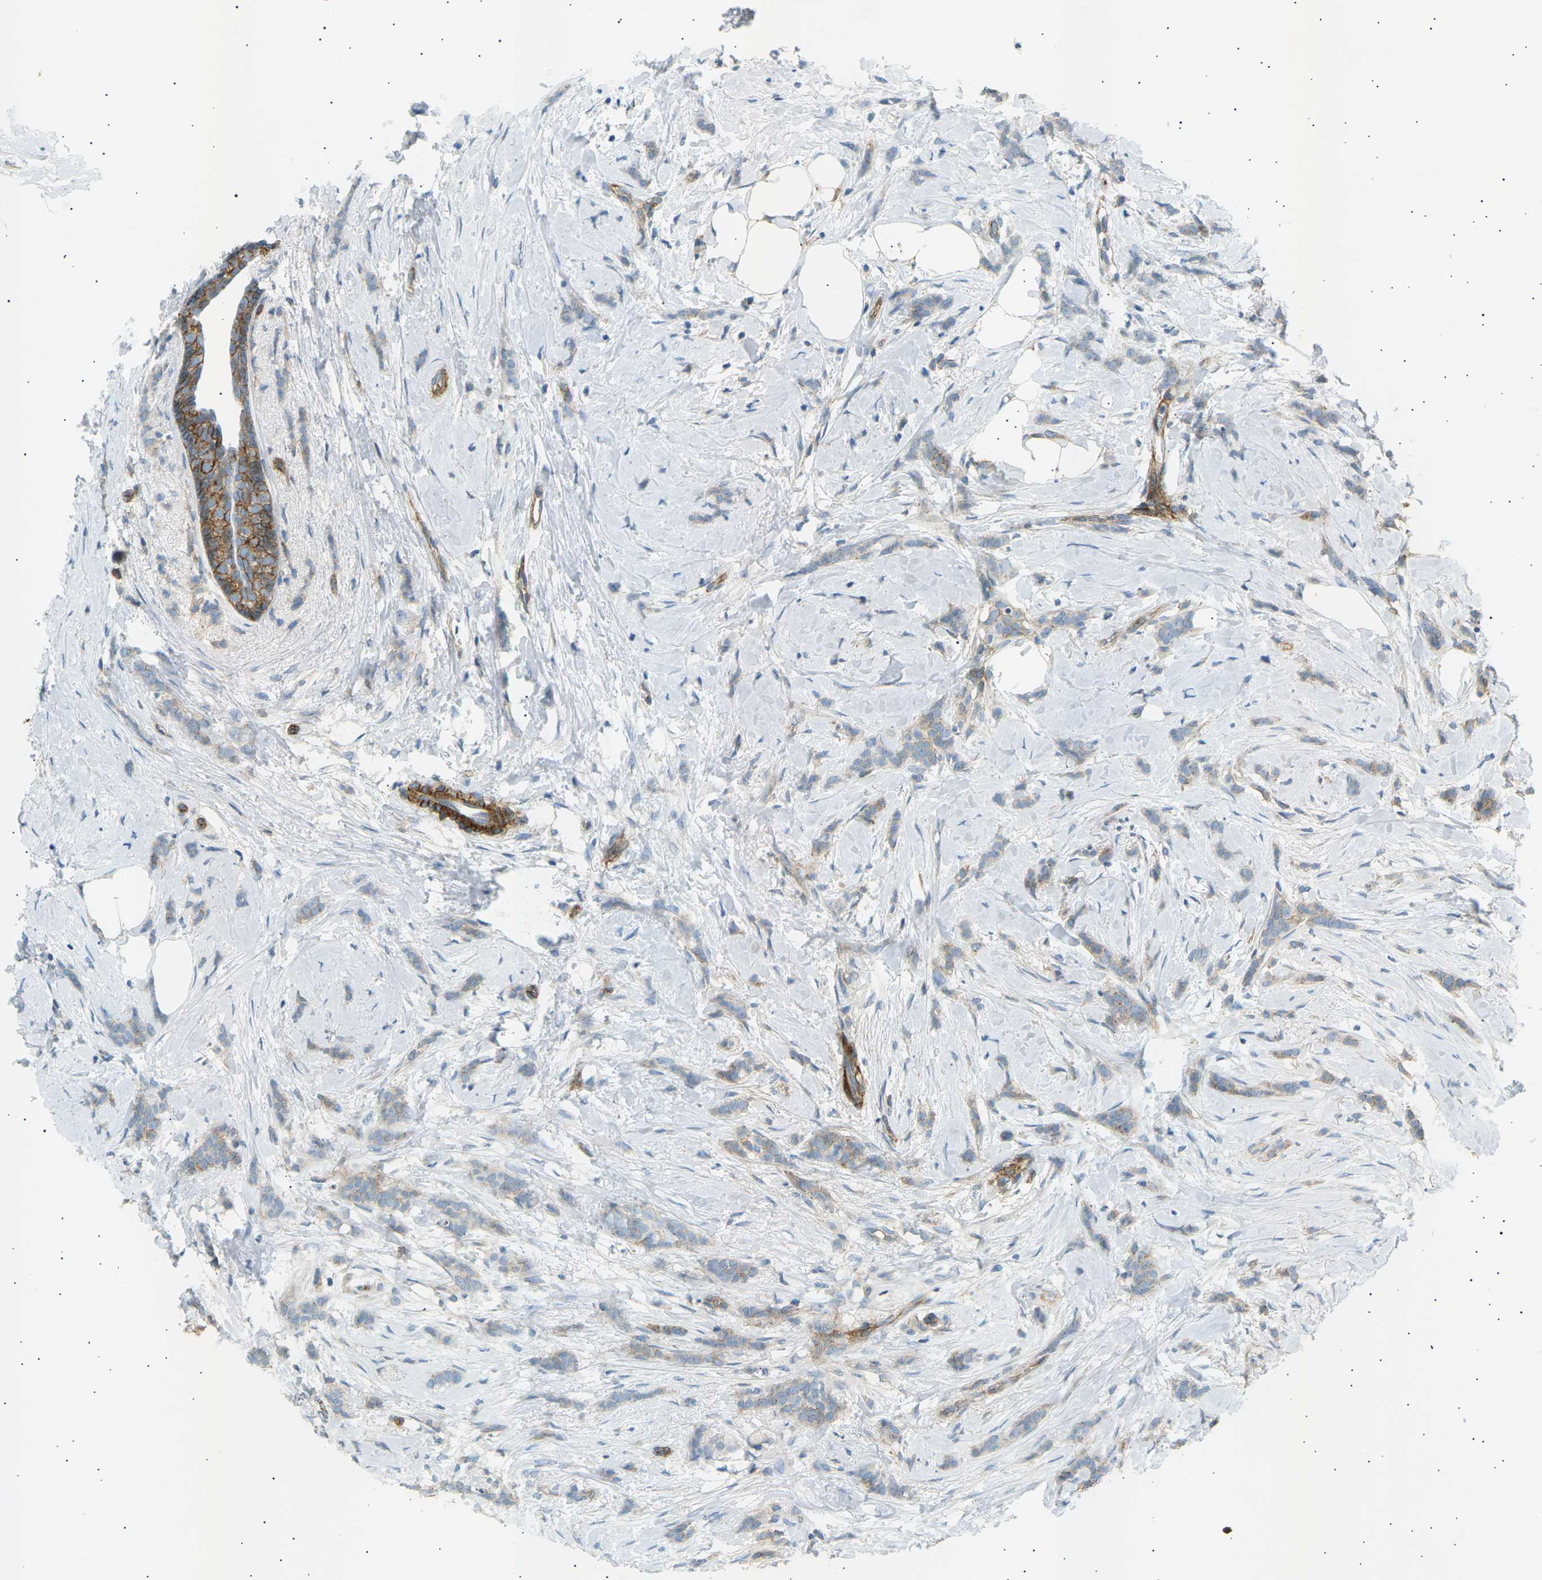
{"staining": {"intensity": "weak", "quantity": ">75%", "location": "cytoplasmic/membranous"}, "tissue": "breast cancer", "cell_type": "Tumor cells", "image_type": "cancer", "snomed": [{"axis": "morphology", "description": "Lobular carcinoma, in situ"}, {"axis": "morphology", "description": "Lobular carcinoma"}, {"axis": "topography", "description": "Breast"}], "caption": "Approximately >75% of tumor cells in breast cancer display weak cytoplasmic/membranous protein positivity as visualized by brown immunohistochemical staining.", "gene": "ATP2B4", "patient": {"sex": "female", "age": 41}}